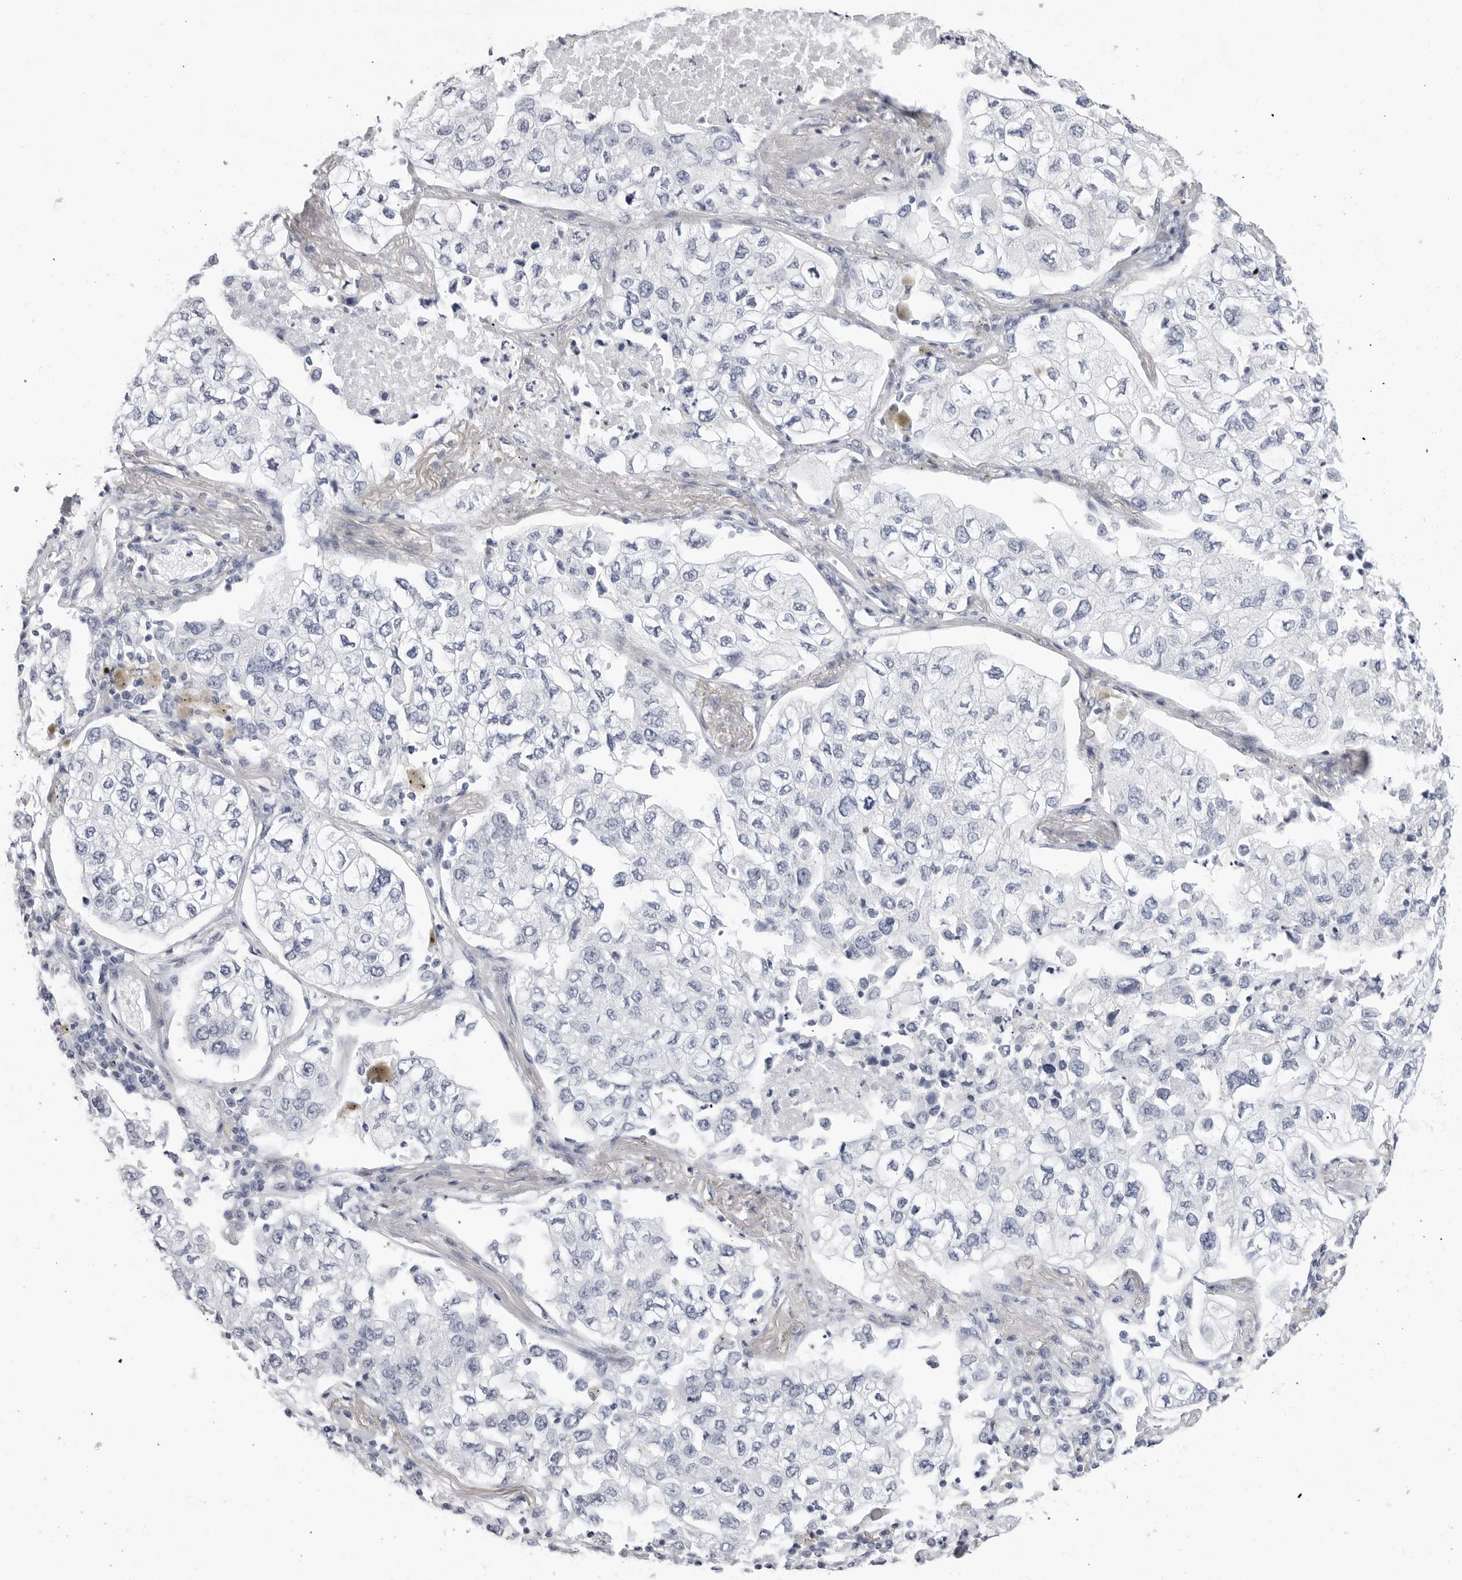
{"staining": {"intensity": "negative", "quantity": "none", "location": "none"}, "tissue": "lung cancer", "cell_type": "Tumor cells", "image_type": "cancer", "snomed": [{"axis": "morphology", "description": "Adenocarcinoma, NOS"}, {"axis": "topography", "description": "Lung"}], "caption": "Human adenocarcinoma (lung) stained for a protein using immunohistochemistry (IHC) demonstrates no expression in tumor cells.", "gene": "ERICH3", "patient": {"sex": "male", "age": 63}}